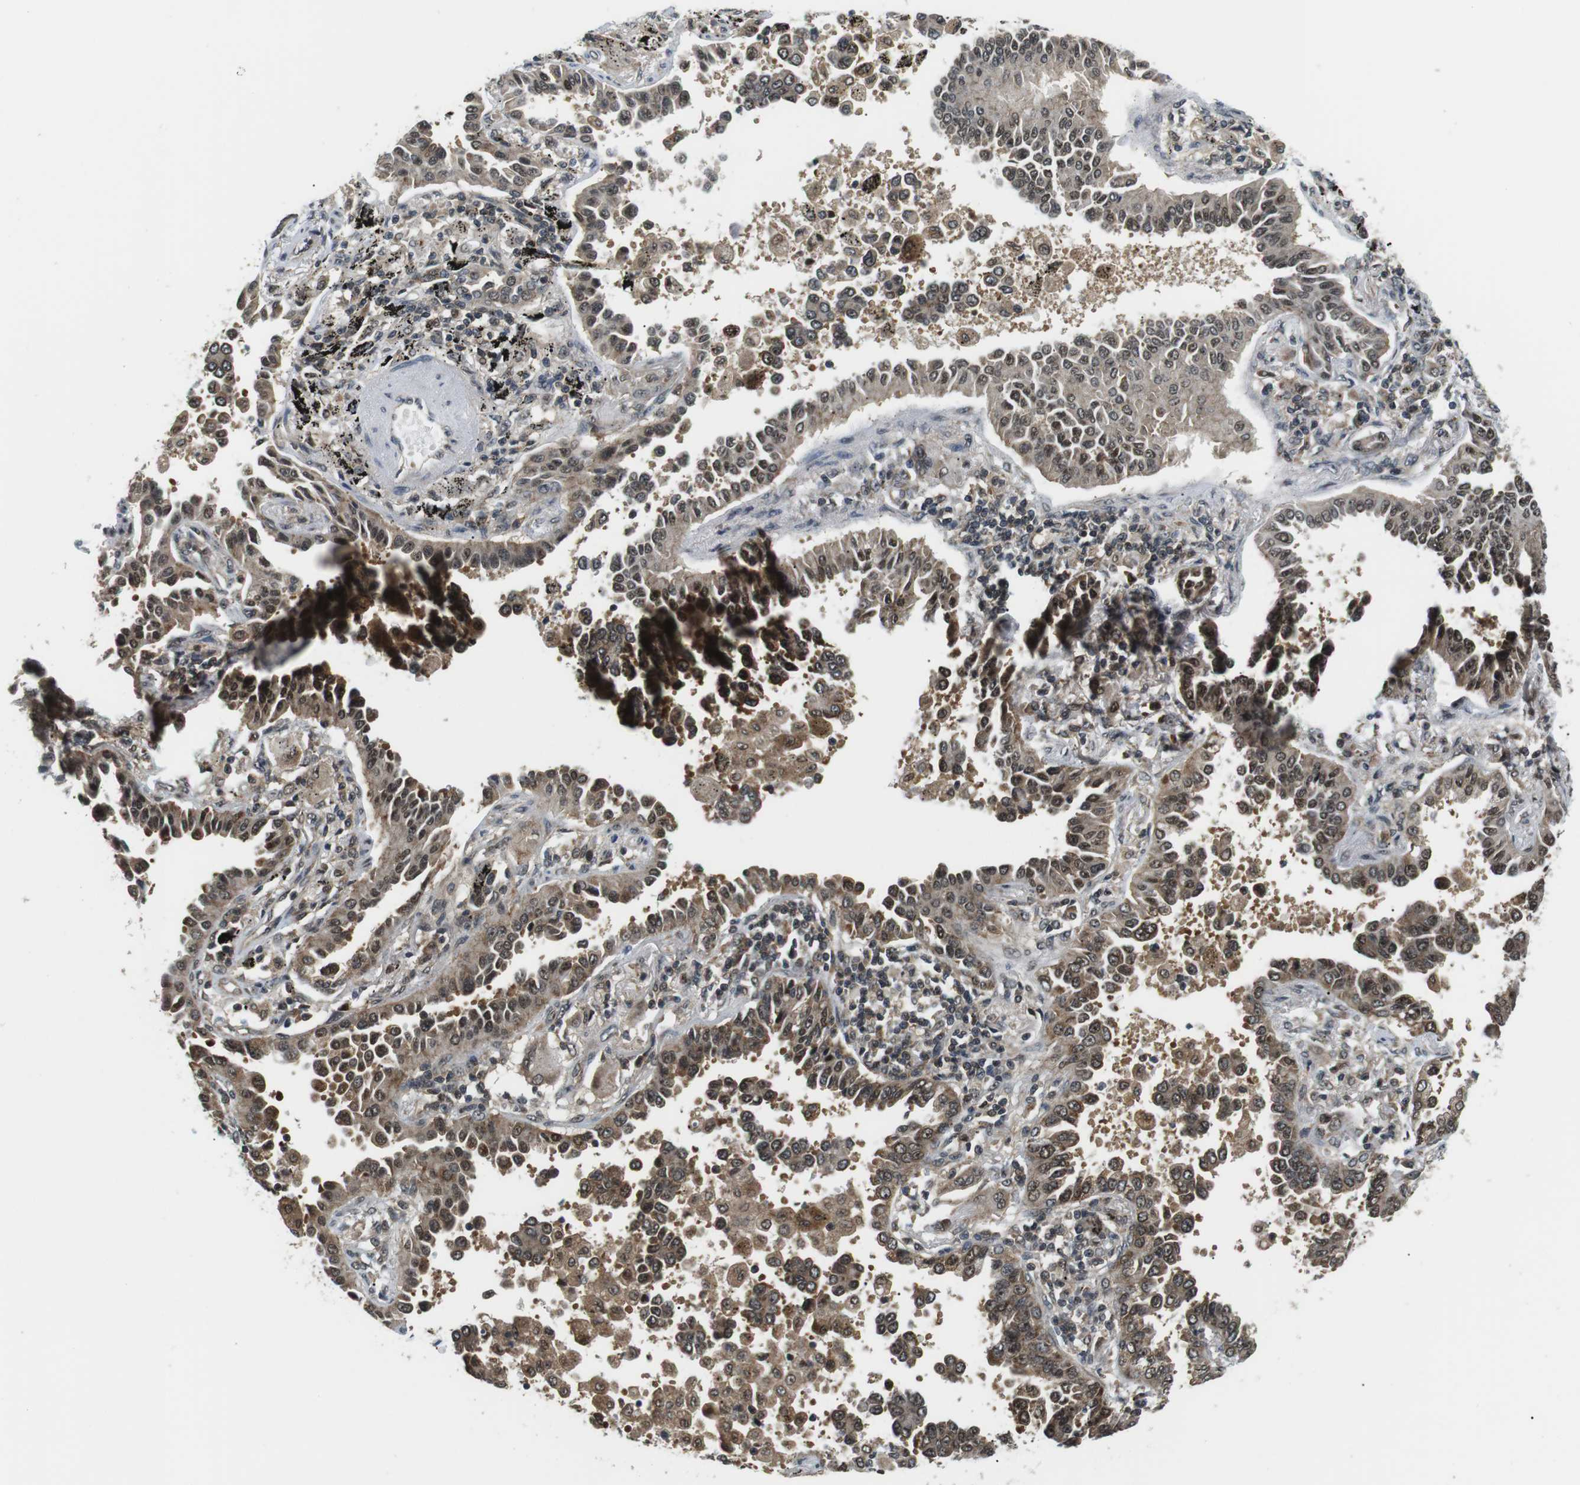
{"staining": {"intensity": "moderate", "quantity": ">75%", "location": "cytoplasmic/membranous,nuclear"}, "tissue": "lung cancer", "cell_type": "Tumor cells", "image_type": "cancer", "snomed": [{"axis": "morphology", "description": "Normal tissue, NOS"}, {"axis": "morphology", "description": "Adenocarcinoma, NOS"}, {"axis": "topography", "description": "Lung"}], "caption": "The photomicrograph shows staining of adenocarcinoma (lung), revealing moderate cytoplasmic/membranous and nuclear protein expression (brown color) within tumor cells. (brown staining indicates protein expression, while blue staining denotes nuclei).", "gene": "CSNK2B", "patient": {"sex": "male", "age": 59}}